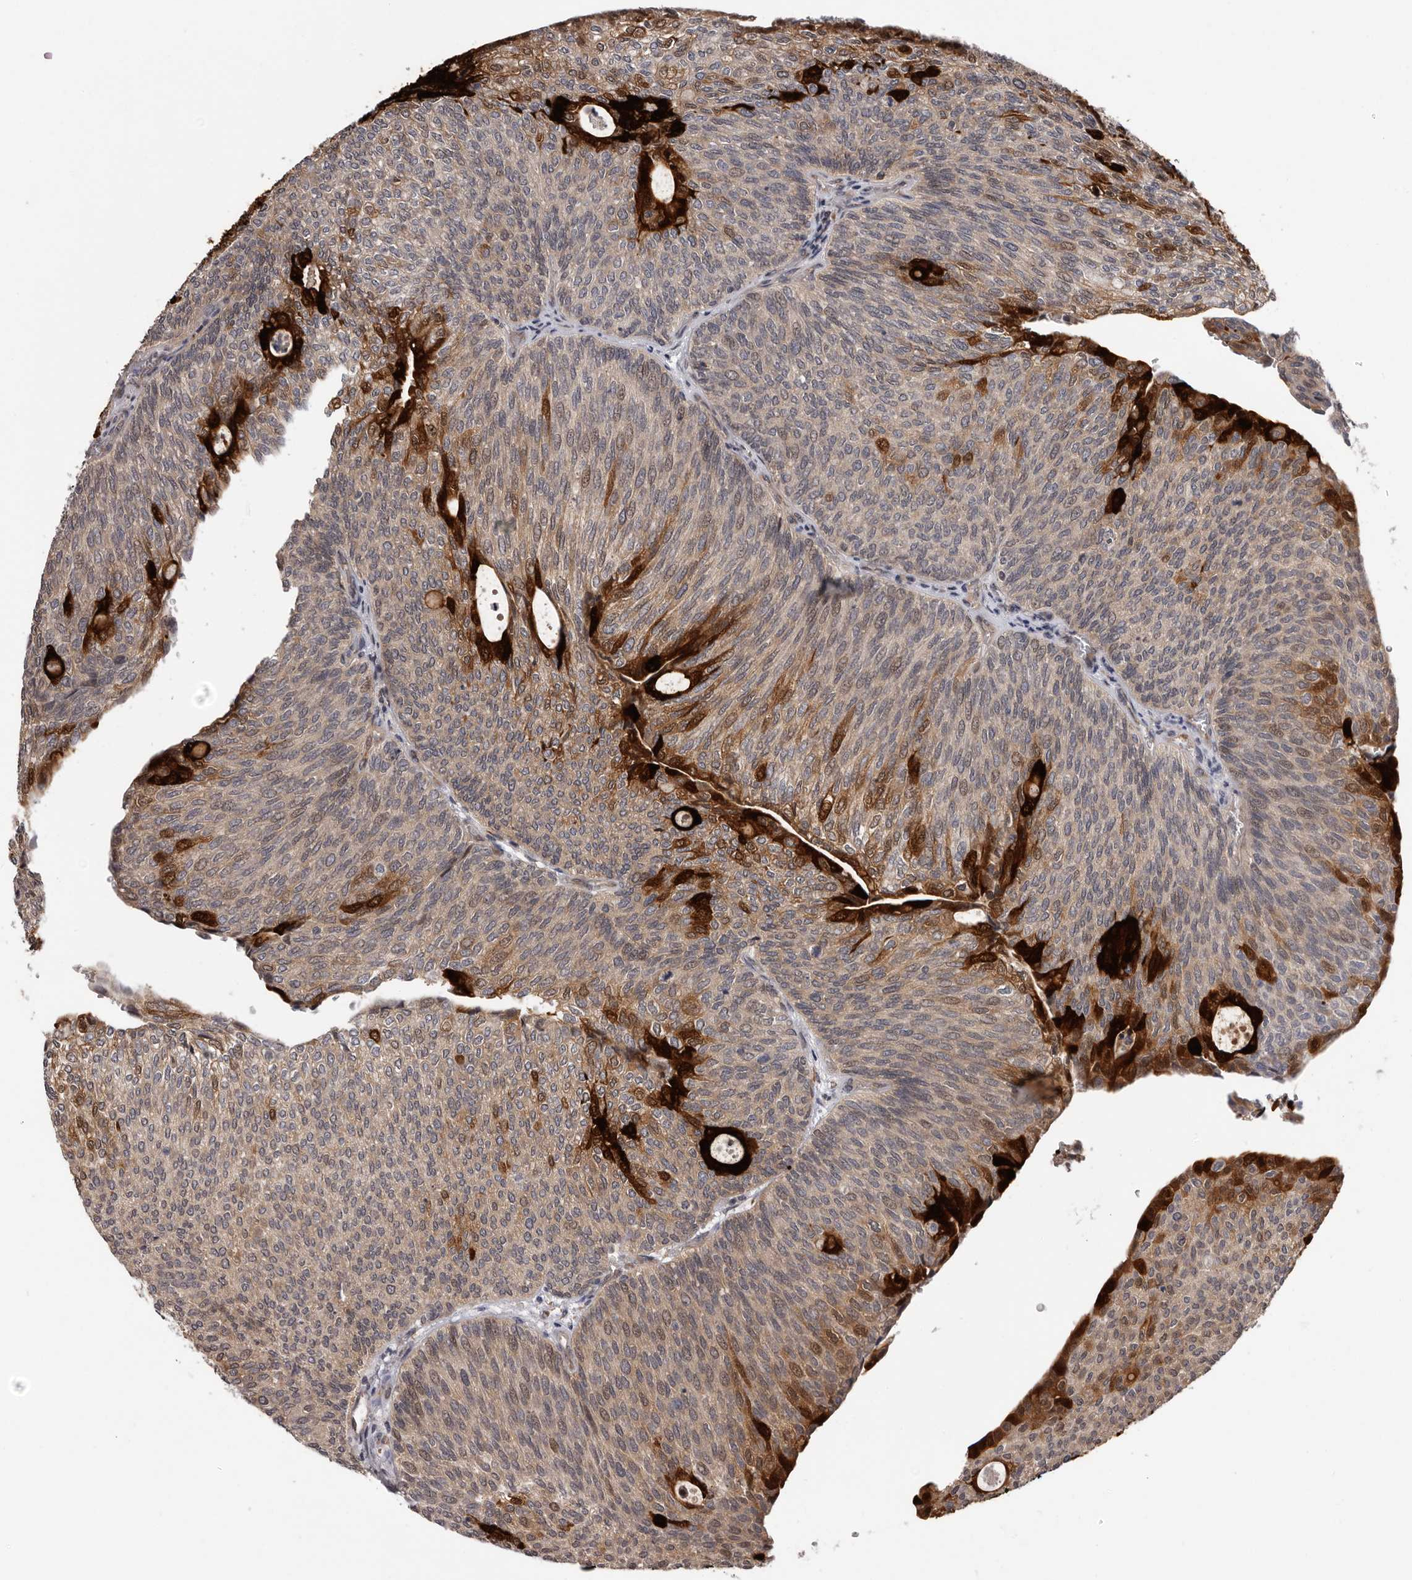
{"staining": {"intensity": "strong", "quantity": "<25%", "location": "cytoplasmic/membranous,nuclear"}, "tissue": "urothelial cancer", "cell_type": "Tumor cells", "image_type": "cancer", "snomed": [{"axis": "morphology", "description": "Urothelial carcinoma, Low grade"}, {"axis": "topography", "description": "Urinary bladder"}], "caption": "Tumor cells reveal medium levels of strong cytoplasmic/membranous and nuclear expression in about <25% of cells in urothelial cancer.", "gene": "MED8", "patient": {"sex": "female", "age": 79}}